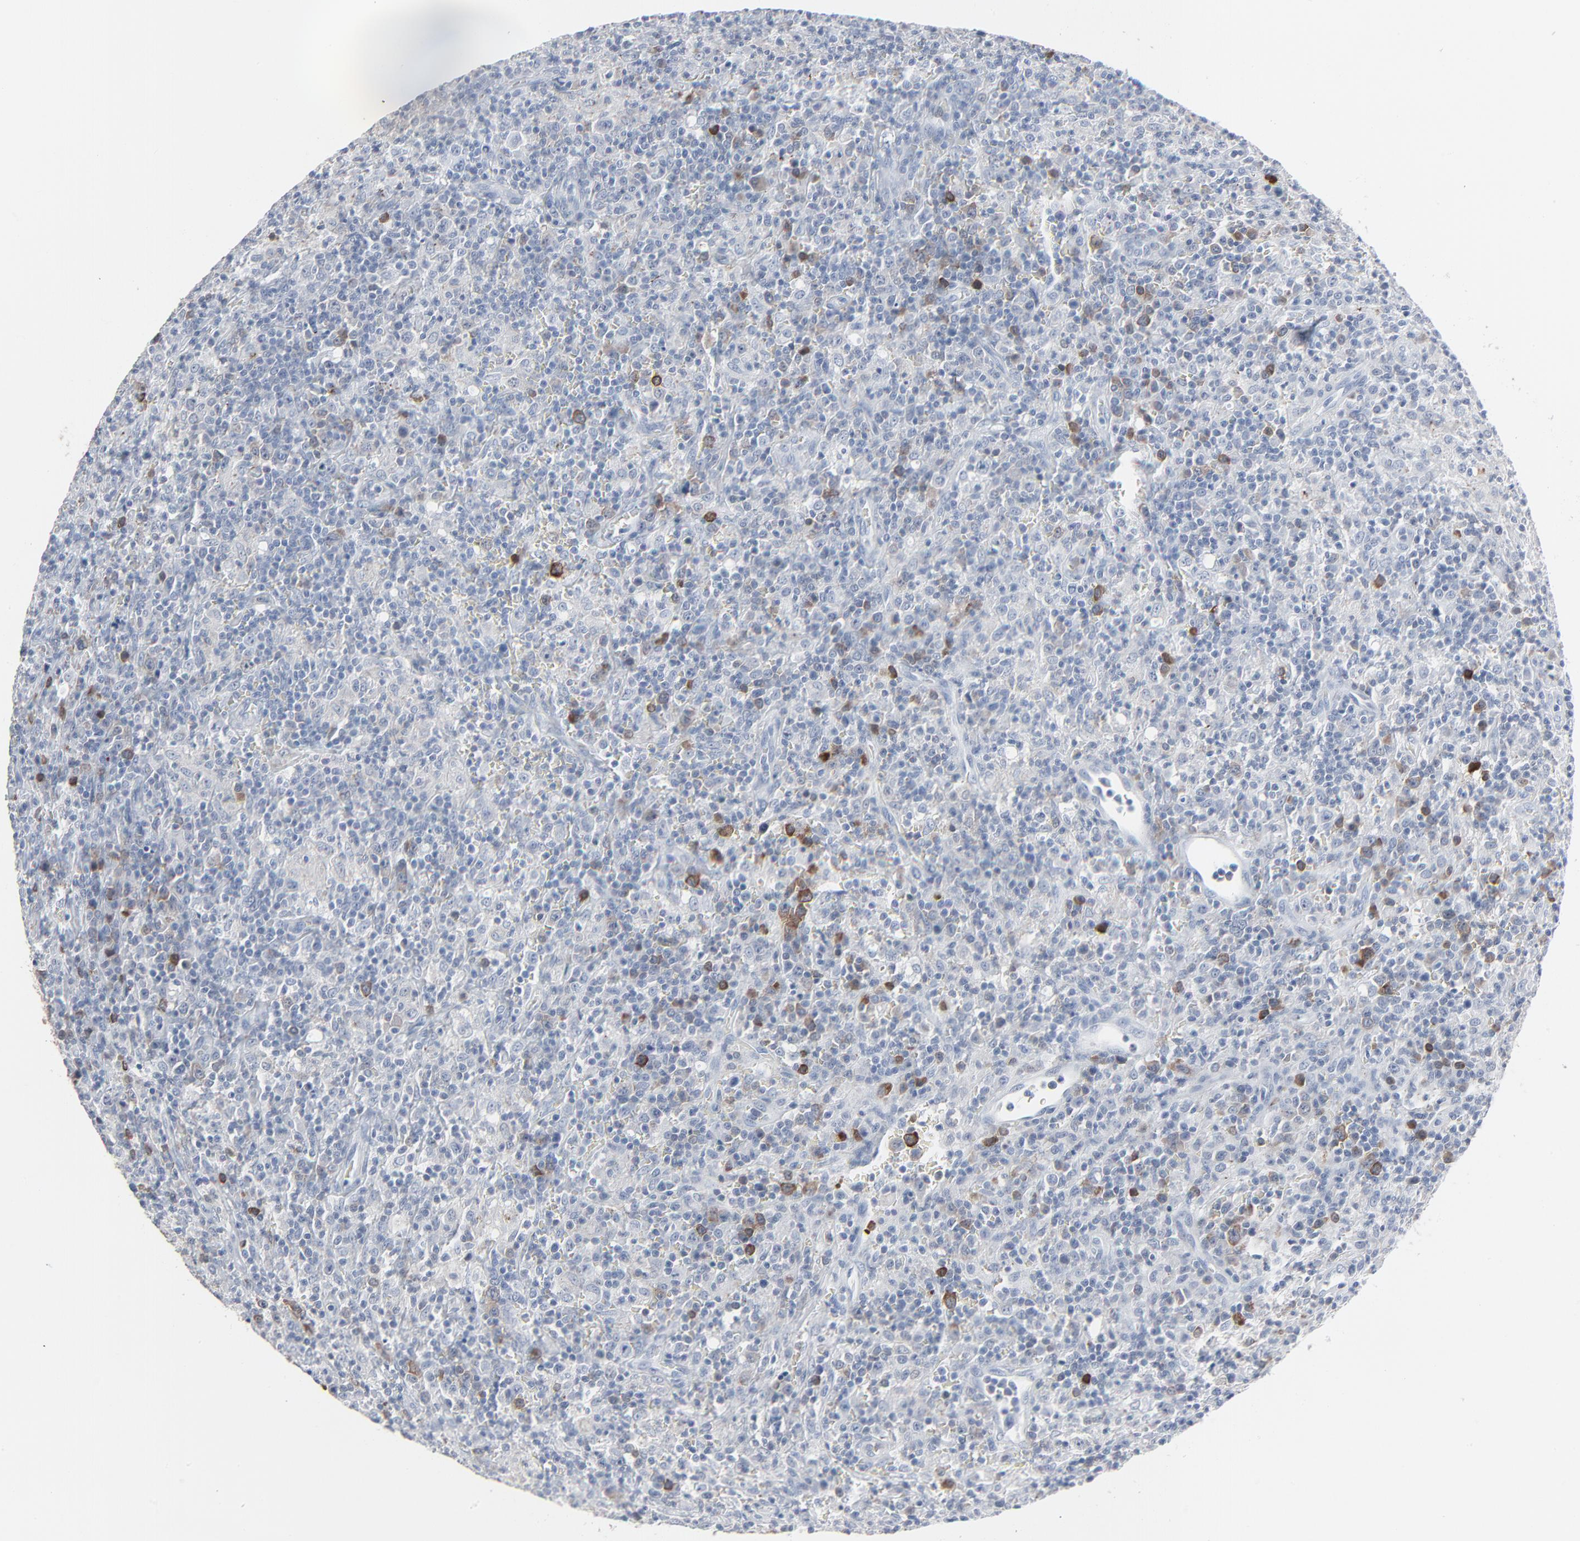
{"staining": {"intensity": "moderate", "quantity": "<25%", "location": "cytoplasmic/membranous"}, "tissue": "lymphoma", "cell_type": "Tumor cells", "image_type": "cancer", "snomed": [{"axis": "morphology", "description": "Hodgkin's disease, NOS"}, {"axis": "topography", "description": "Lymph node"}], "caption": "Tumor cells exhibit moderate cytoplasmic/membranous staining in approximately <25% of cells in lymphoma.", "gene": "PHGDH", "patient": {"sex": "male", "age": 65}}